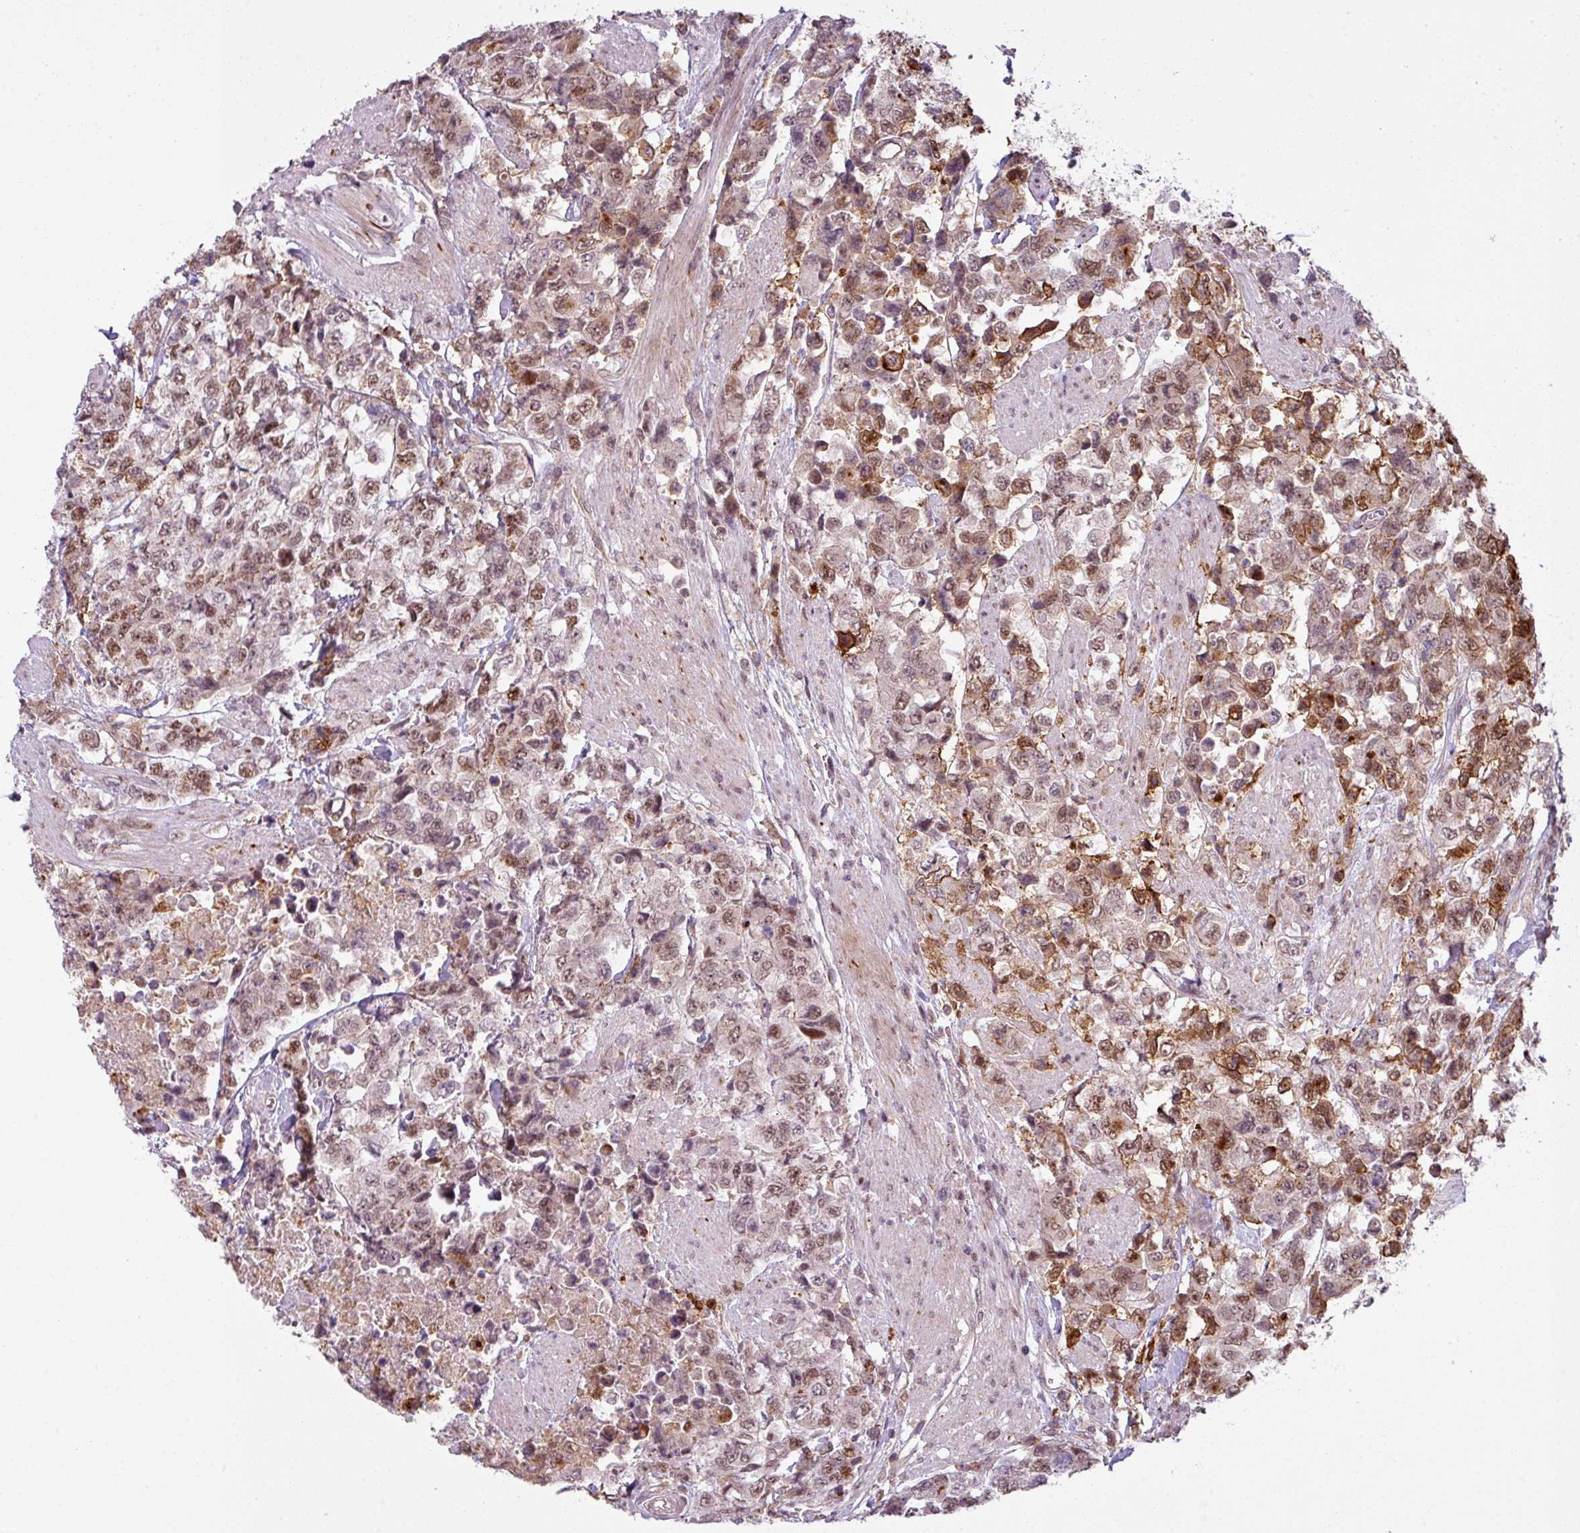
{"staining": {"intensity": "moderate", "quantity": ">75%", "location": "cytoplasmic/membranous,nuclear"}, "tissue": "urothelial cancer", "cell_type": "Tumor cells", "image_type": "cancer", "snomed": [{"axis": "morphology", "description": "Urothelial carcinoma, High grade"}, {"axis": "topography", "description": "Urinary bladder"}], "caption": "IHC photomicrograph of urothelial cancer stained for a protein (brown), which displays medium levels of moderate cytoplasmic/membranous and nuclear positivity in about >75% of tumor cells.", "gene": "ZC2HC1C", "patient": {"sex": "female", "age": 78}}